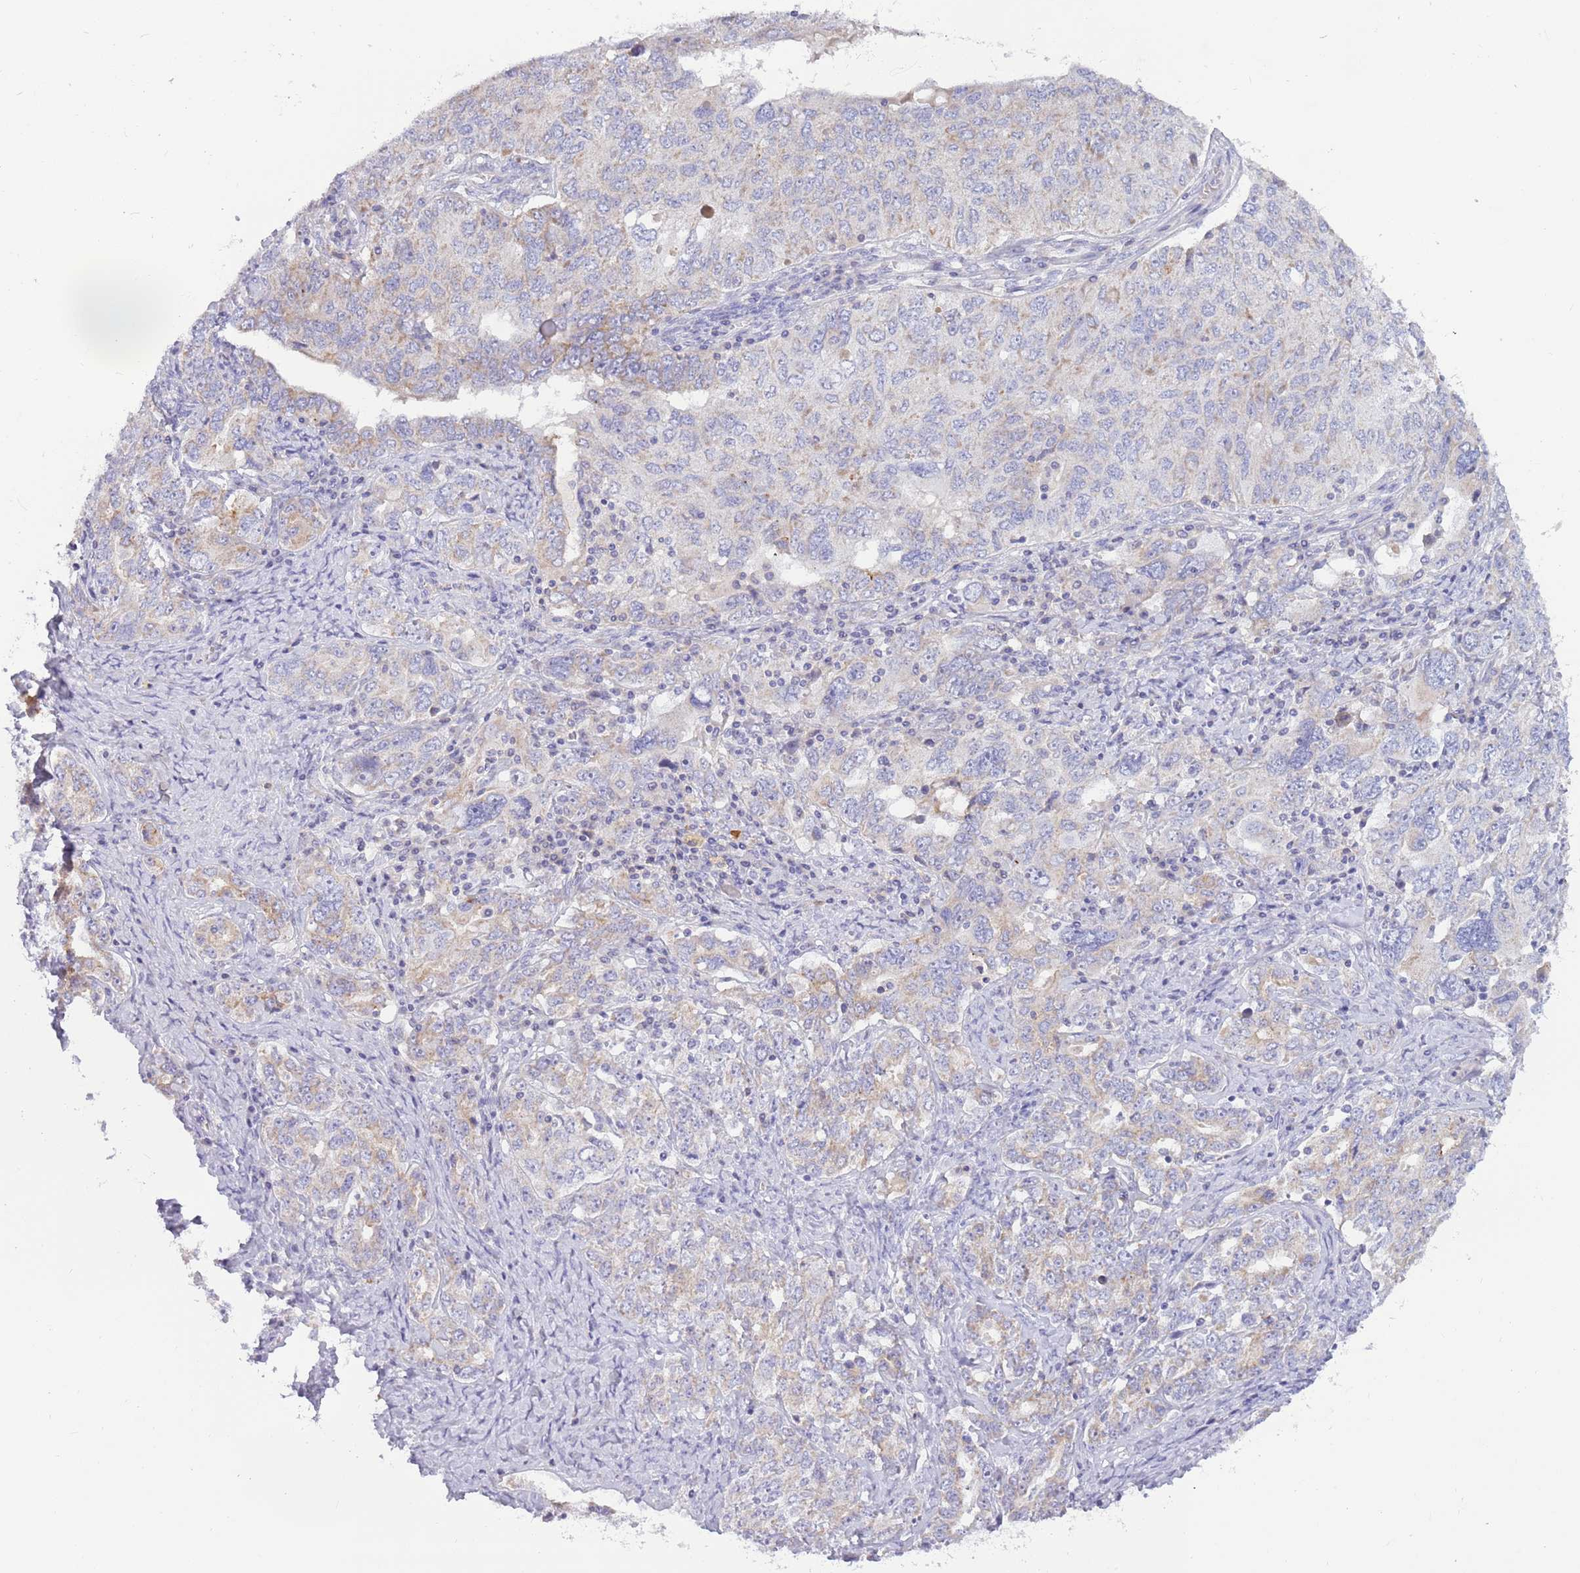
{"staining": {"intensity": "weak", "quantity": "<25%", "location": "cytoplasmic/membranous"}, "tissue": "ovarian cancer", "cell_type": "Tumor cells", "image_type": "cancer", "snomed": [{"axis": "morphology", "description": "Carcinoma, endometroid"}, {"axis": "topography", "description": "Ovary"}], "caption": "This photomicrograph is of ovarian endometroid carcinoma stained with IHC to label a protein in brown with the nuclei are counter-stained blue. There is no staining in tumor cells.", "gene": "DDHD1", "patient": {"sex": "female", "age": 62}}